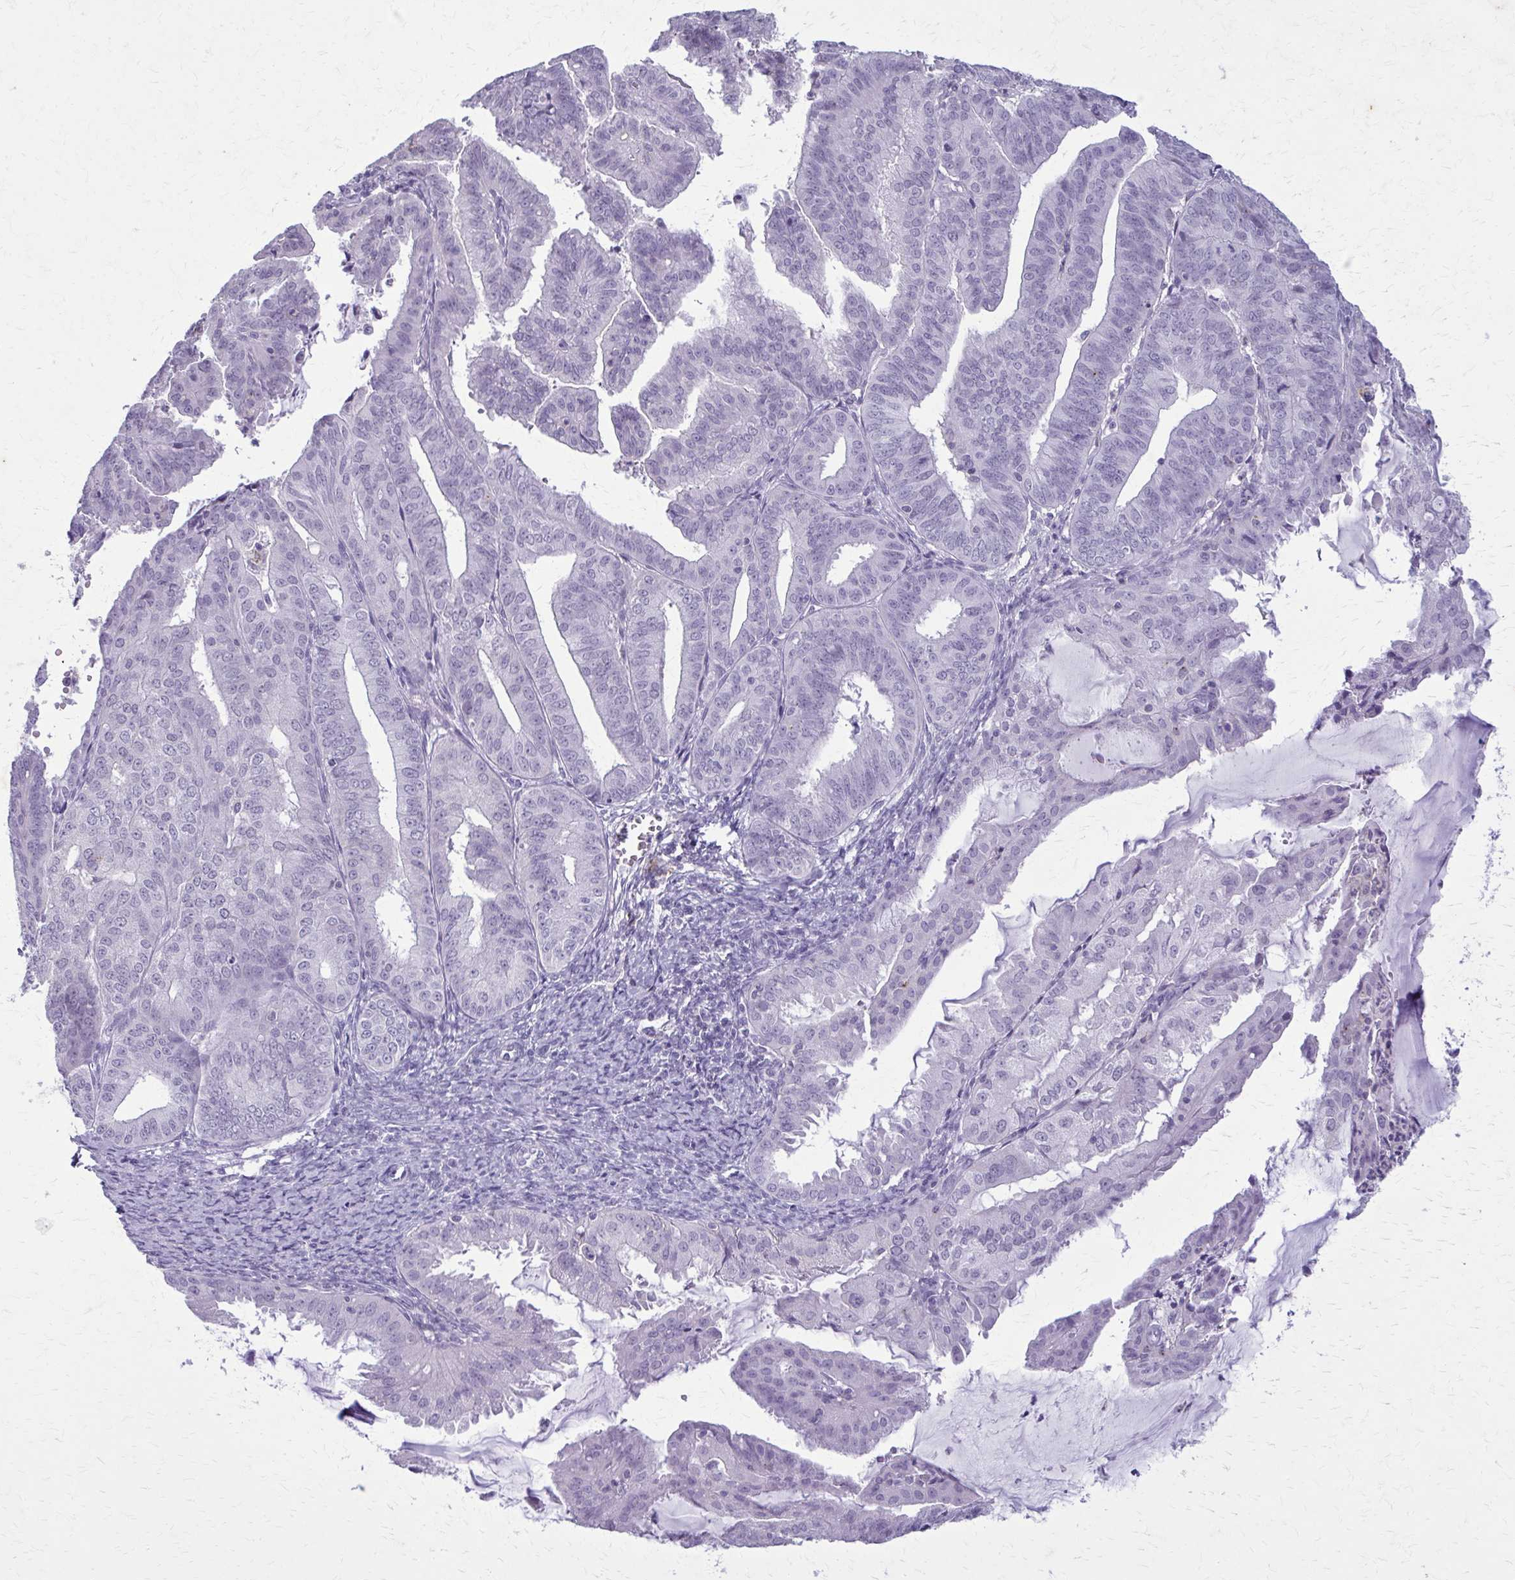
{"staining": {"intensity": "negative", "quantity": "none", "location": "none"}, "tissue": "endometrial cancer", "cell_type": "Tumor cells", "image_type": "cancer", "snomed": [{"axis": "morphology", "description": "Adenocarcinoma, NOS"}, {"axis": "topography", "description": "Endometrium"}], "caption": "Immunohistochemistry histopathology image of human endometrial cancer stained for a protein (brown), which reveals no positivity in tumor cells.", "gene": "CARD9", "patient": {"sex": "female", "age": 70}}